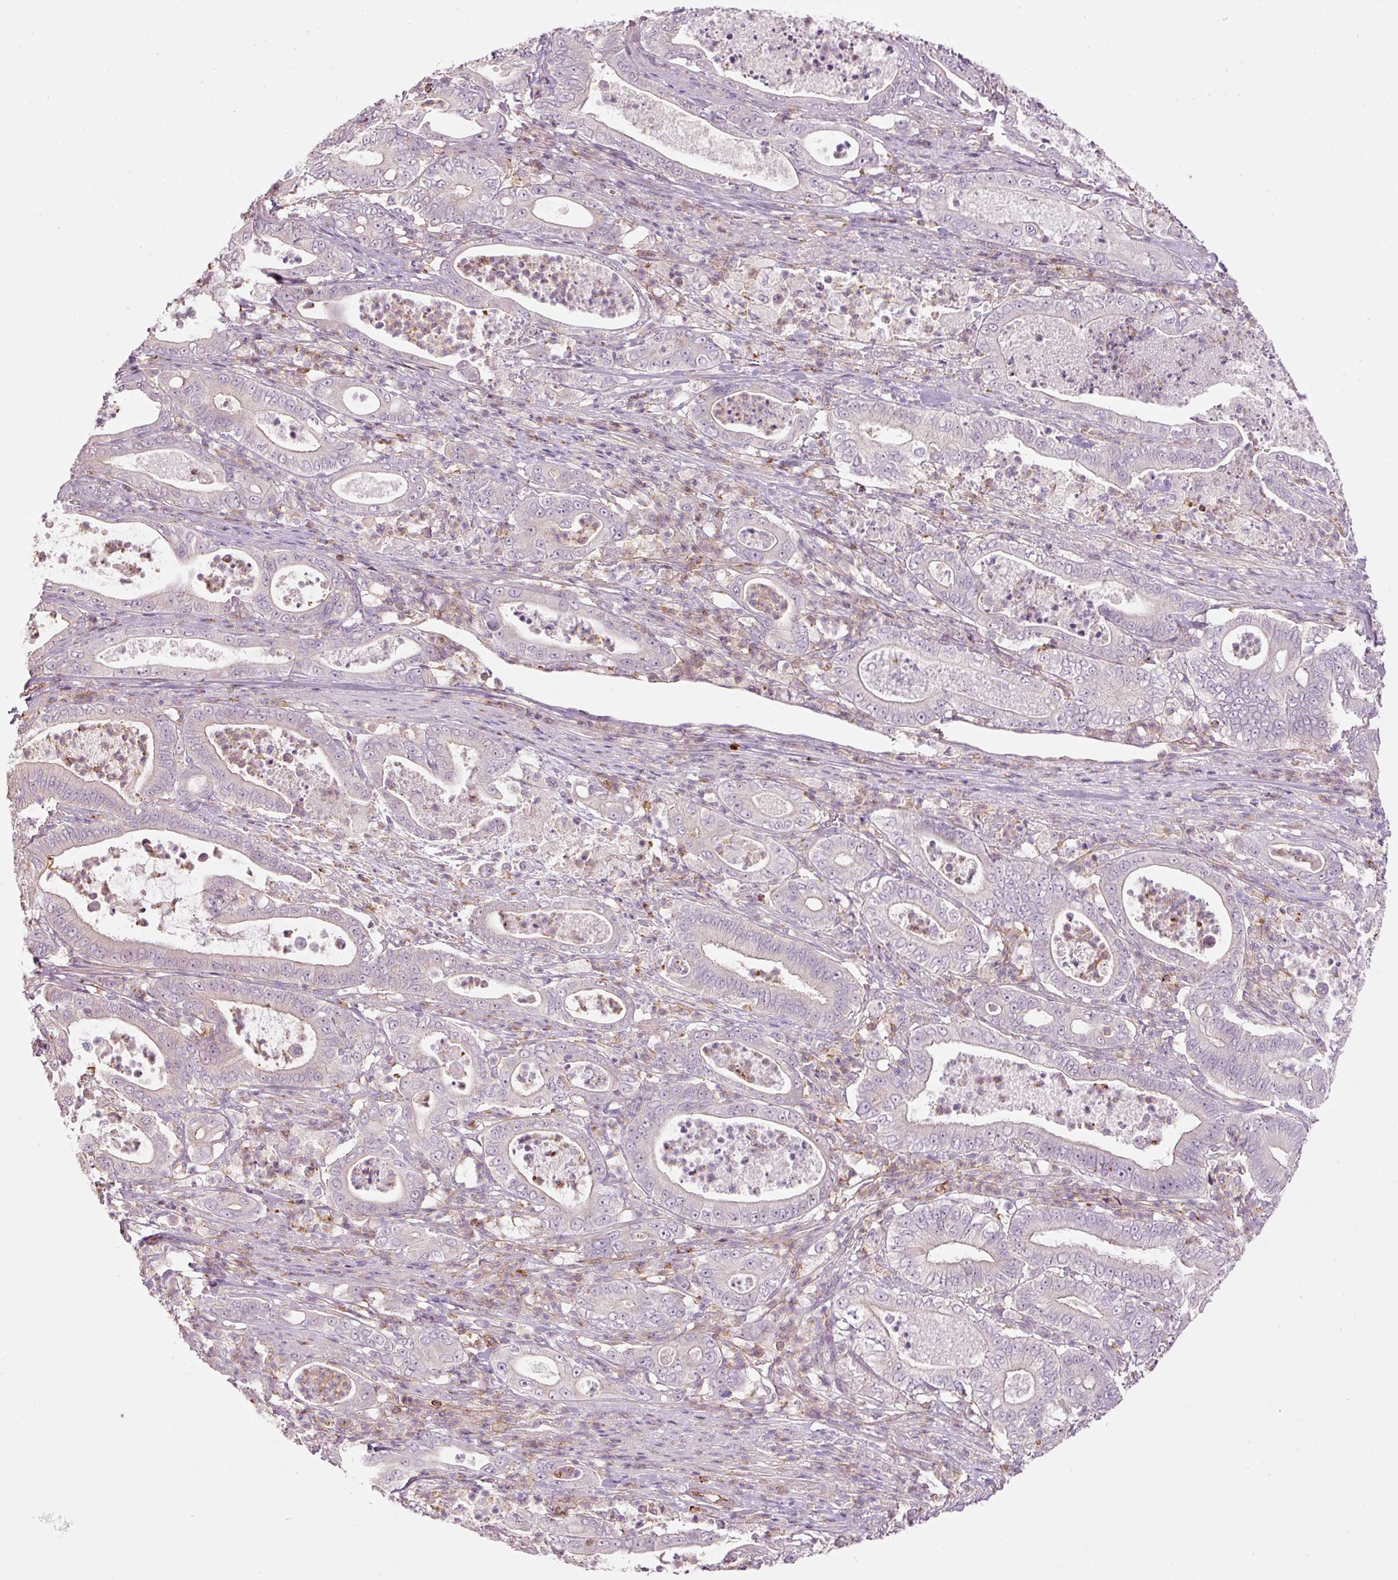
{"staining": {"intensity": "negative", "quantity": "none", "location": "none"}, "tissue": "pancreatic cancer", "cell_type": "Tumor cells", "image_type": "cancer", "snomed": [{"axis": "morphology", "description": "Adenocarcinoma, NOS"}, {"axis": "topography", "description": "Pancreas"}], "caption": "This is an IHC histopathology image of human pancreatic adenocarcinoma. There is no staining in tumor cells.", "gene": "SIPA1", "patient": {"sex": "male", "age": 71}}